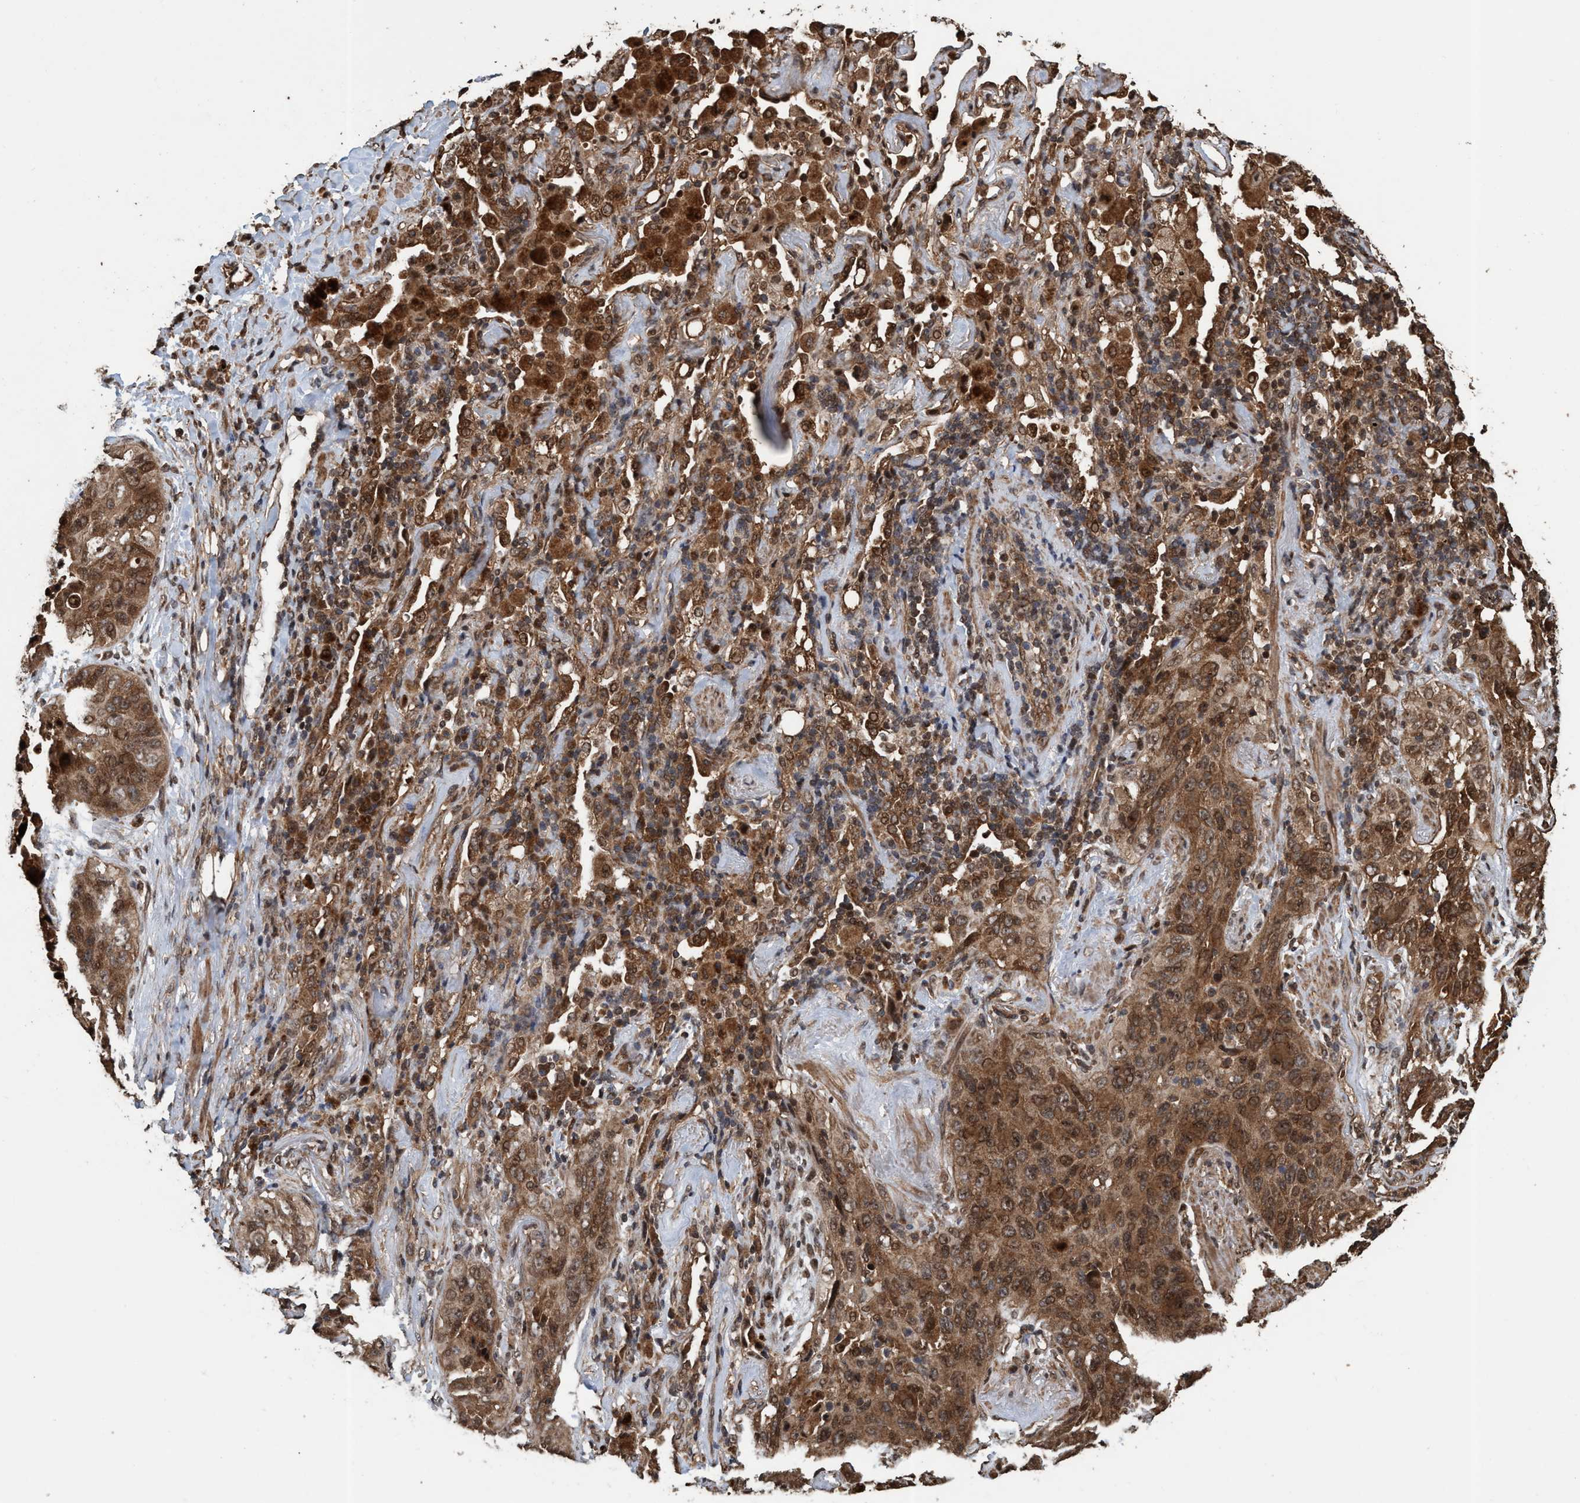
{"staining": {"intensity": "moderate", "quantity": ">75%", "location": "cytoplasmic/membranous,nuclear"}, "tissue": "lung cancer", "cell_type": "Tumor cells", "image_type": "cancer", "snomed": [{"axis": "morphology", "description": "Squamous cell carcinoma, NOS"}, {"axis": "topography", "description": "Lung"}], "caption": "Immunohistochemistry (IHC) (DAB (3,3'-diaminobenzidine)) staining of lung cancer shows moderate cytoplasmic/membranous and nuclear protein staining in approximately >75% of tumor cells.", "gene": "TRPC7", "patient": {"sex": "female", "age": 67}}